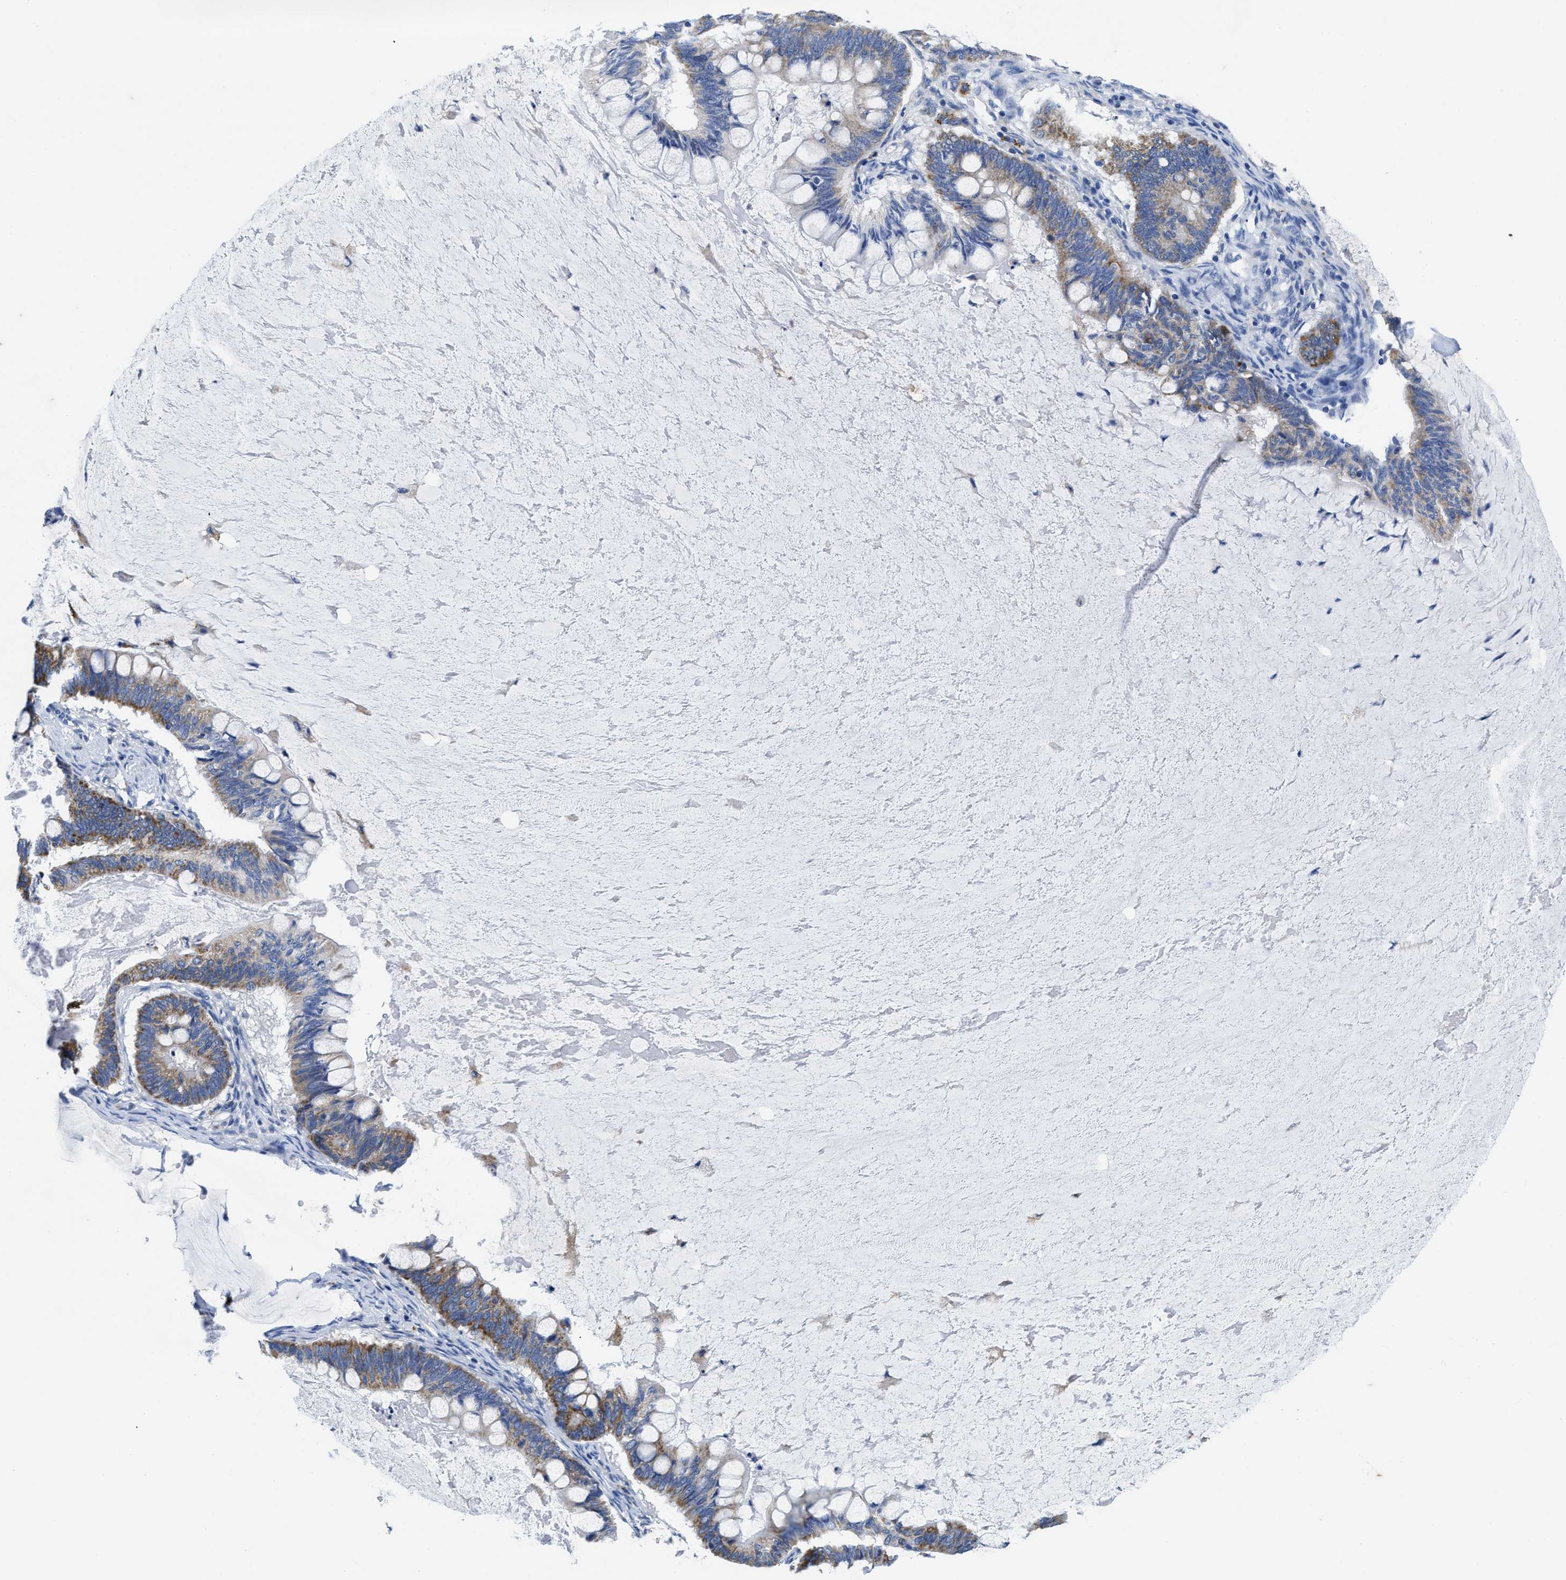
{"staining": {"intensity": "moderate", "quantity": "25%-75%", "location": "cytoplasmic/membranous"}, "tissue": "ovarian cancer", "cell_type": "Tumor cells", "image_type": "cancer", "snomed": [{"axis": "morphology", "description": "Cystadenocarcinoma, mucinous, NOS"}, {"axis": "topography", "description": "Ovary"}], "caption": "Protein staining of ovarian mucinous cystadenocarcinoma tissue reveals moderate cytoplasmic/membranous expression in approximately 25%-75% of tumor cells.", "gene": "TBRG4", "patient": {"sex": "female", "age": 61}}